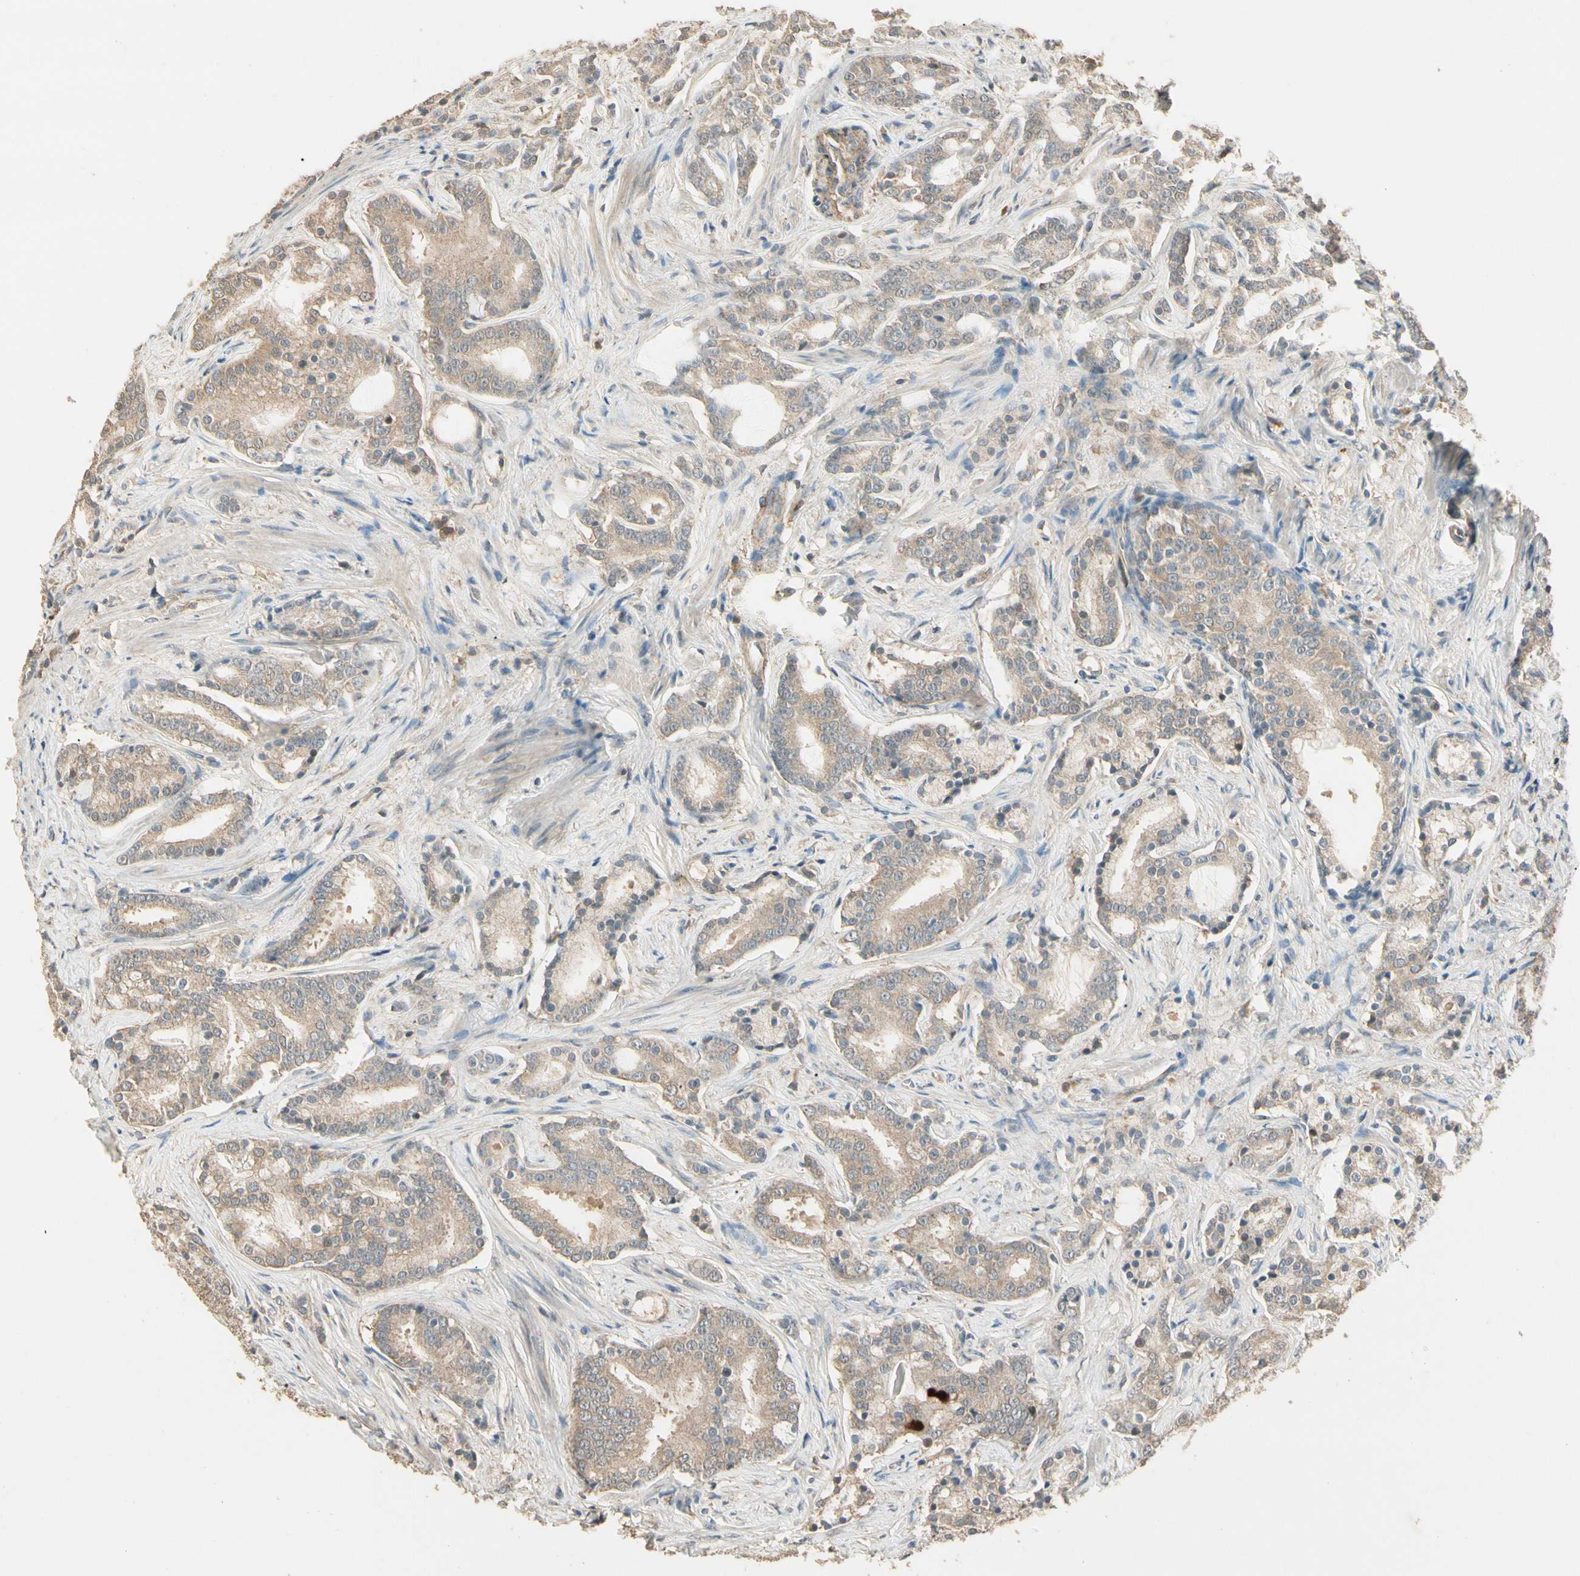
{"staining": {"intensity": "weak", "quantity": ">75%", "location": "cytoplasmic/membranous"}, "tissue": "prostate cancer", "cell_type": "Tumor cells", "image_type": "cancer", "snomed": [{"axis": "morphology", "description": "Adenocarcinoma, Low grade"}, {"axis": "topography", "description": "Prostate"}], "caption": "Immunohistochemical staining of prostate cancer (adenocarcinoma (low-grade)) displays low levels of weak cytoplasmic/membranous staining in about >75% of tumor cells. (Stains: DAB in brown, nuclei in blue, Microscopy: brightfield microscopy at high magnification).", "gene": "CDH6", "patient": {"sex": "male", "age": 58}}